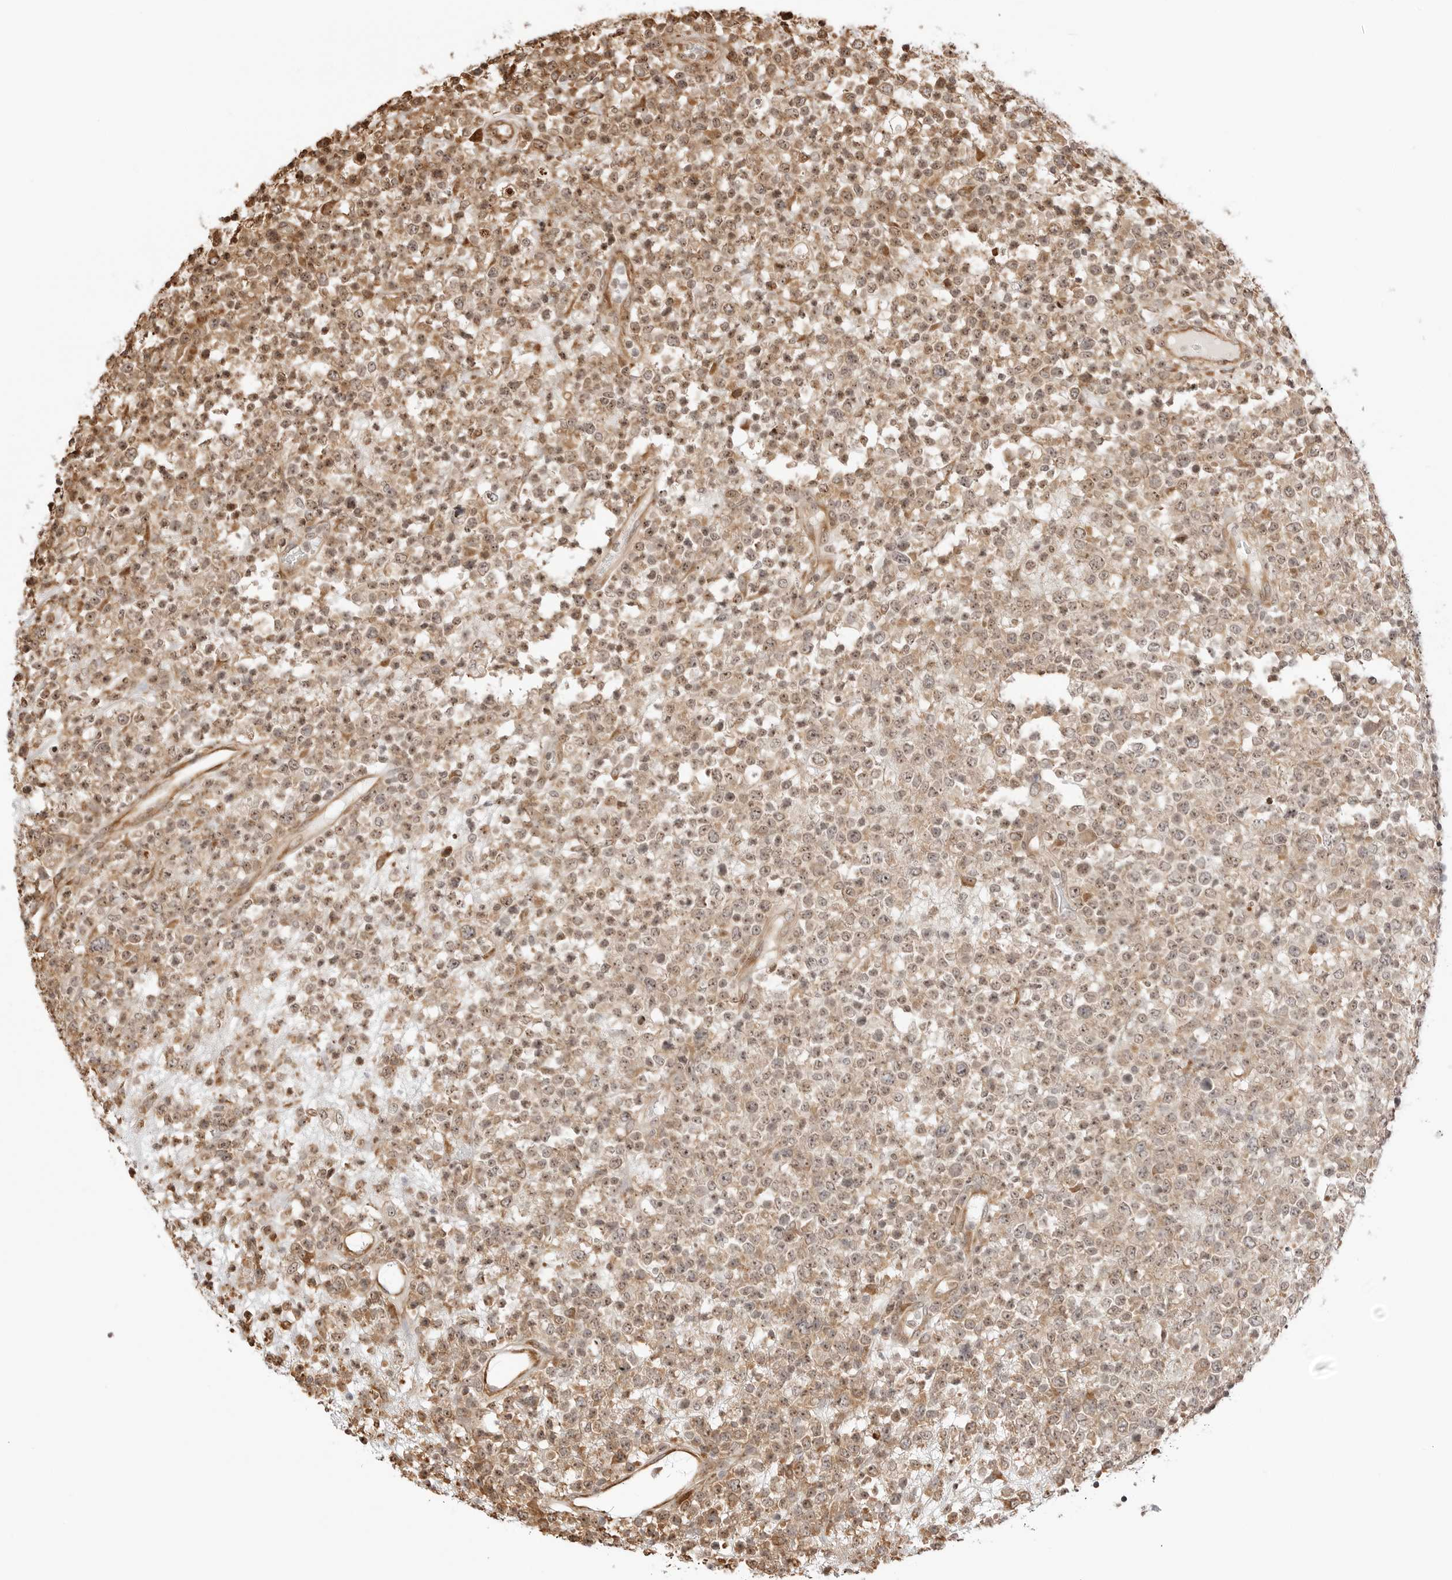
{"staining": {"intensity": "moderate", "quantity": ">75%", "location": "cytoplasmic/membranous,nuclear"}, "tissue": "lymphoma", "cell_type": "Tumor cells", "image_type": "cancer", "snomed": [{"axis": "morphology", "description": "Malignant lymphoma, non-Hodgkin's type, High grade"}, {"axis": "topography", "description": "Colon"}], "caption": "This photomicrograph shows high-grade malignant lymphoma, non-Hodgkin's type stained with immunohistochemistry (IHC) to label a protein in brown. The cytoplasmic/membranous and nuclear of tumor cells show moderate positivity for the protein. Nuclei are counter-stained blue.", "gene": "FKBP14", "patient": {"sex": "female", "age": 53}}